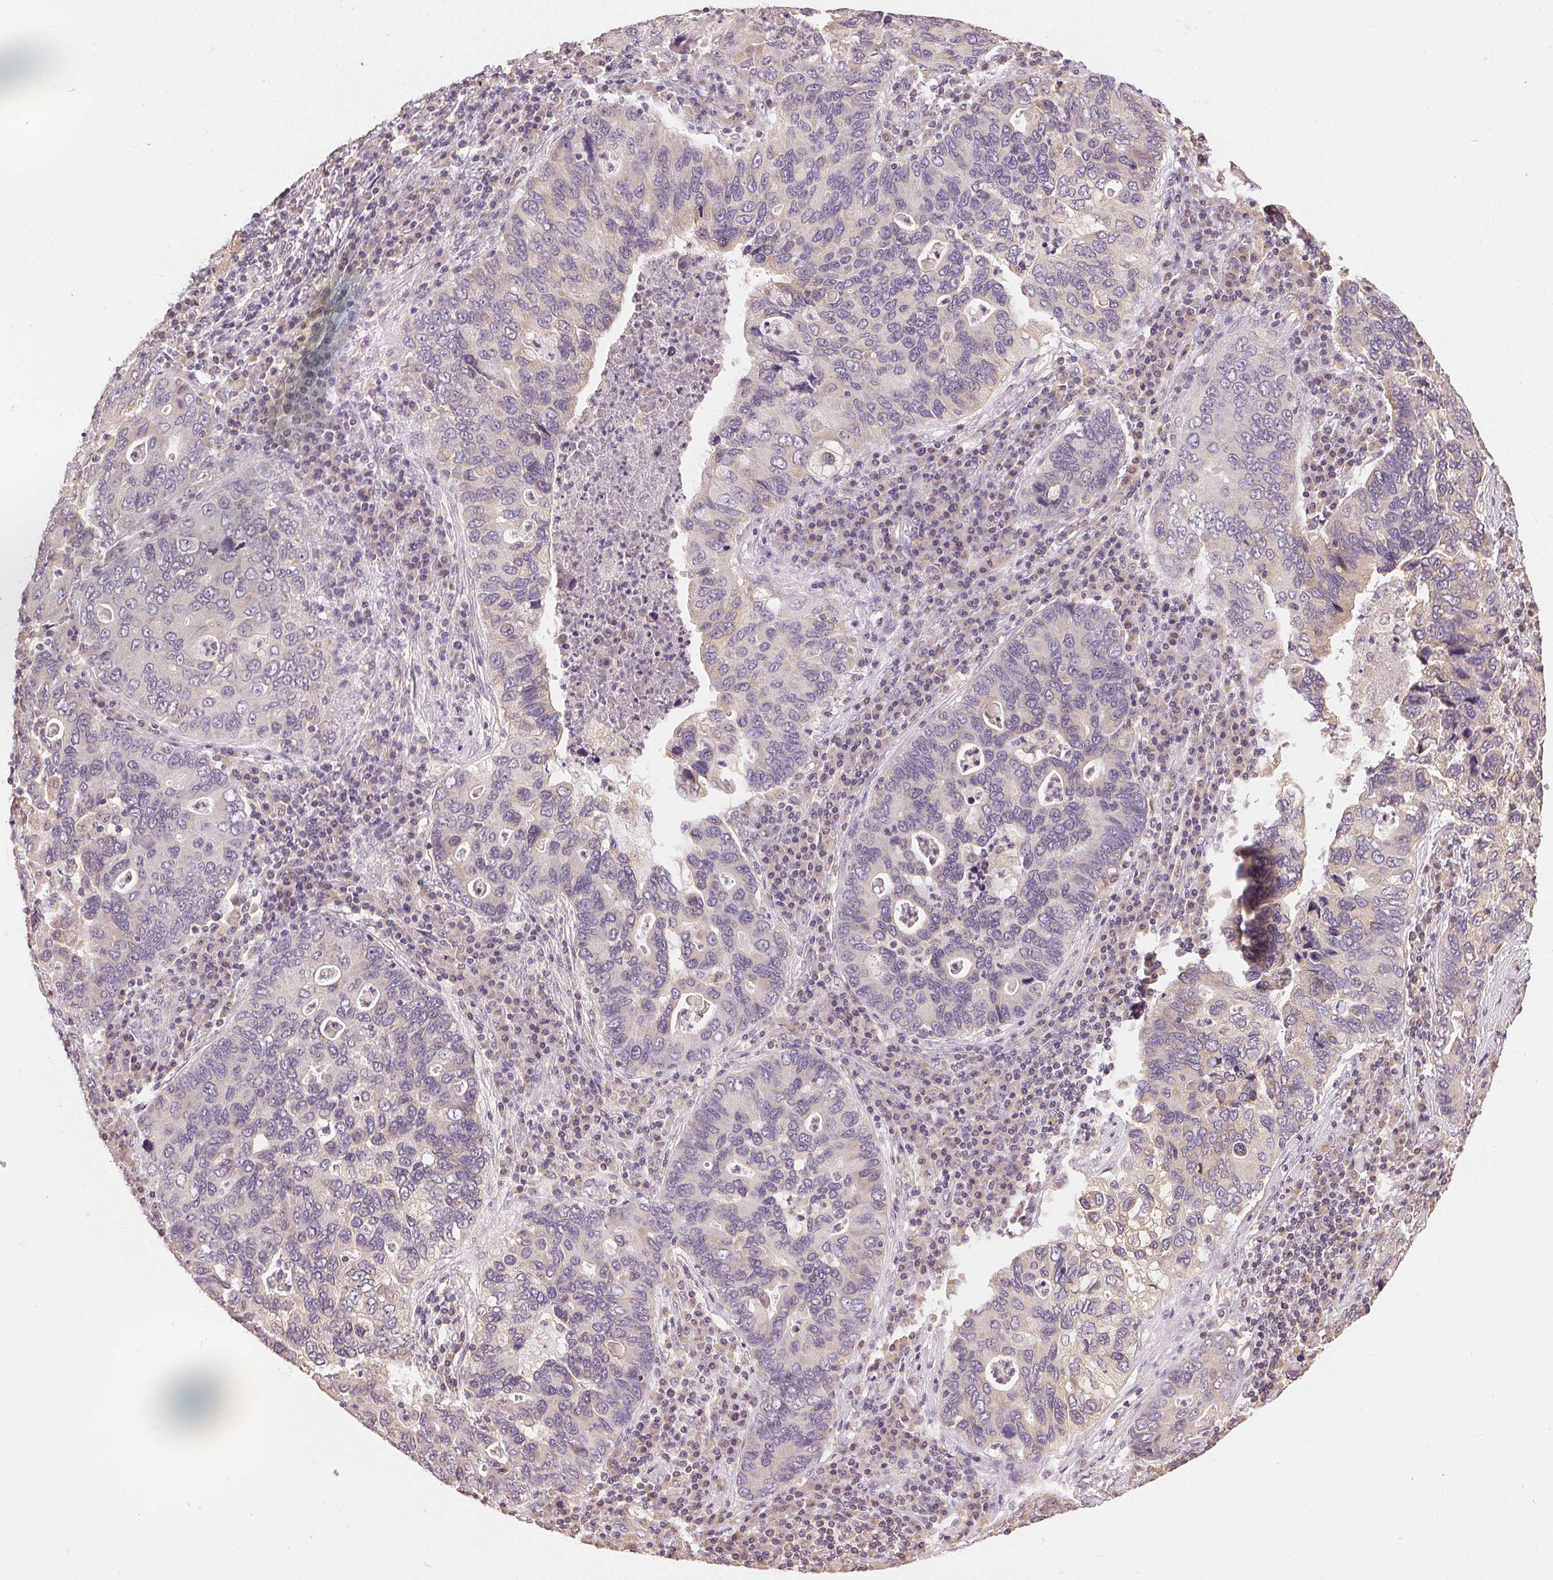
{"staining": {"intensity": "negative", "quantity": "none", "location": "none"}, "tissue": "lung cancer", "cell_type": "Tumor cells", "image_type": "cancer", "snomed": [{"axis": "morphology", "description": "Adenocarcinoma, NOS"}, {"axis": "morphology", "description": "Adenocarcinoma, metastatic, NOS"}, {"axis": "topography", "description": "Lymph node"}, {"axis": "topography", "description": "Lung"}], "caption": "A micrograph of human lung cancer (metastatic adenocarcinoma) is negative for staining in tumor cells.", "gene": "SEZ6L2", "patient": {"sex": "female", "age": 54}}